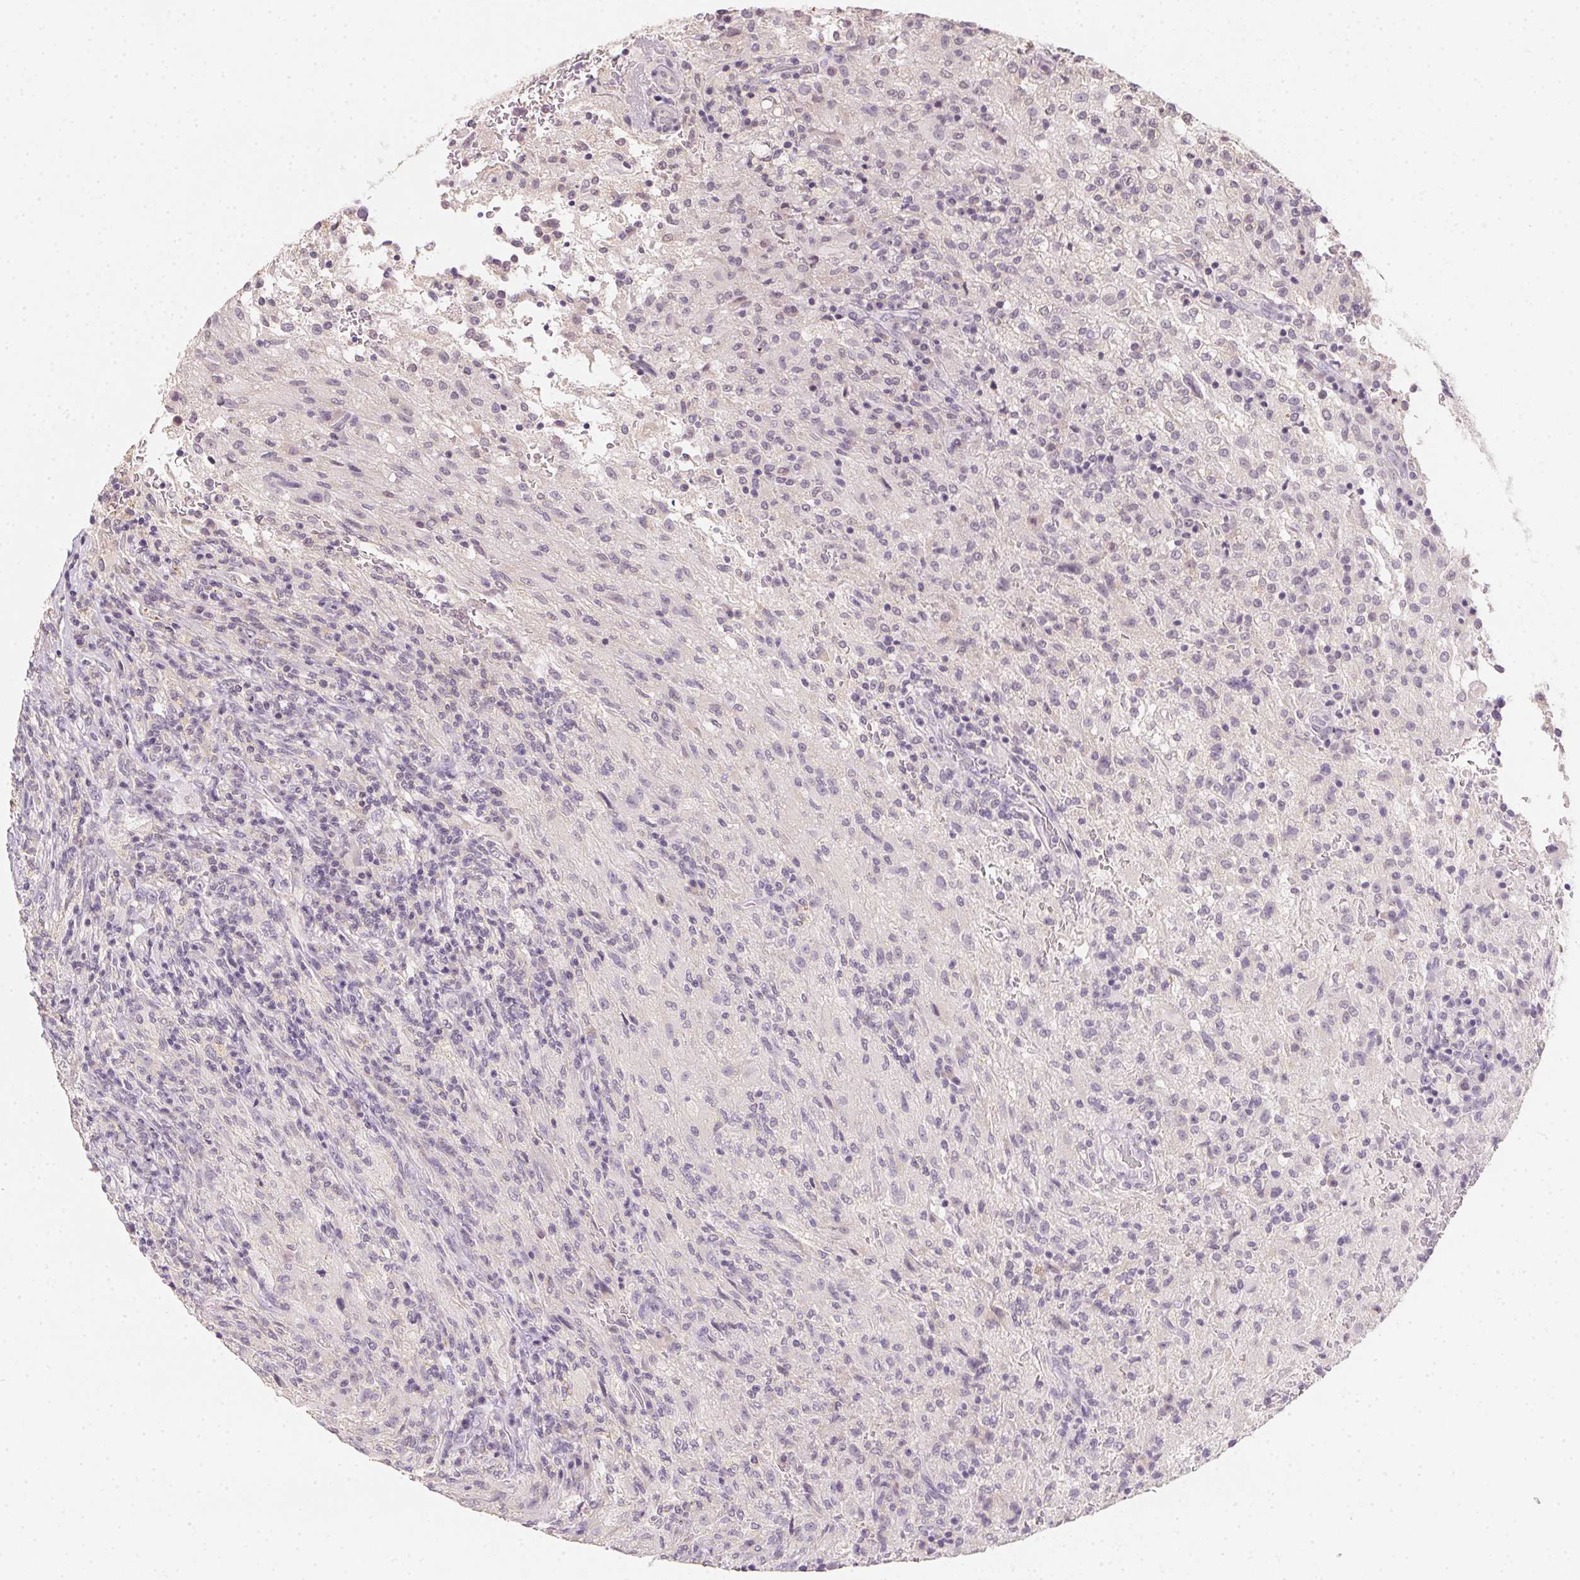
{"staining": {"intensity": "negative", "quantity": "none", "location": "none"}, "tissue": "glioma", "cell_type": "Tumor cells", "image_type": "cancer", "snomed": [{"axis": "morphology", "description": "Glioma, malignant, High grade"}, {"axis": "topography", "description": "Brain"}], "caption": "This is an IHC image of human glioma. There is no expression in tumor cells.", "gene": "SLC6A18", "patient": {"sex": "male", "age": 68}}